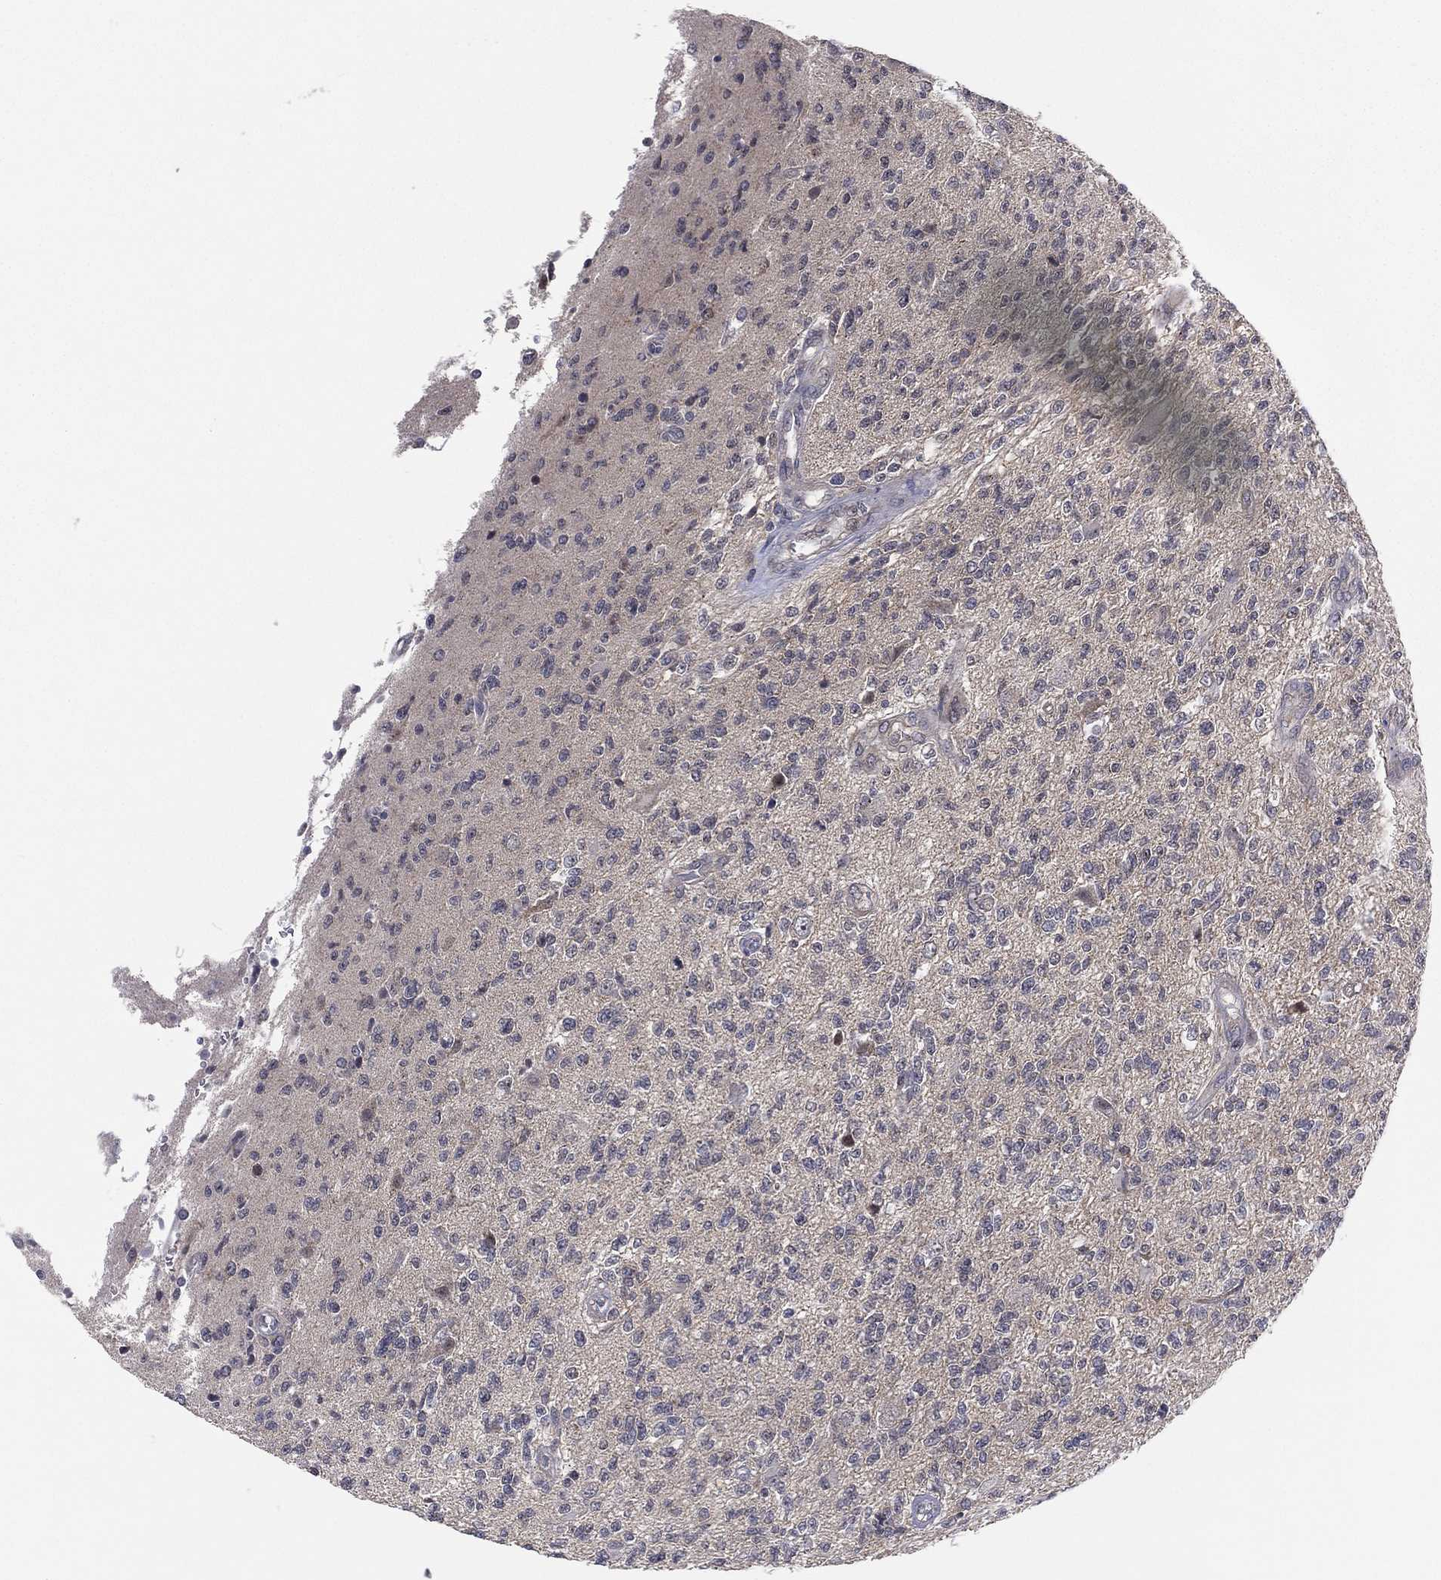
{"staining": {"intensity": "negative", "quantity": "none", "location": "none"}, "tissue": "glioma", "cell_type": "Tumor cells", "image_type": "cancer", "snomed": [{"axis": "morphology", "description": "Glioma, malignant, High grade"}, {"axis": "topography", "description": "Brain"}], "caption": "Image shows no significant protein staining in tumor cells of malignant glioma (high-grade). (DAB immunohistochemistry (IHC), high magnification).", "gene": "KAT14", "patient": {"sex": "male", "age": 56}}